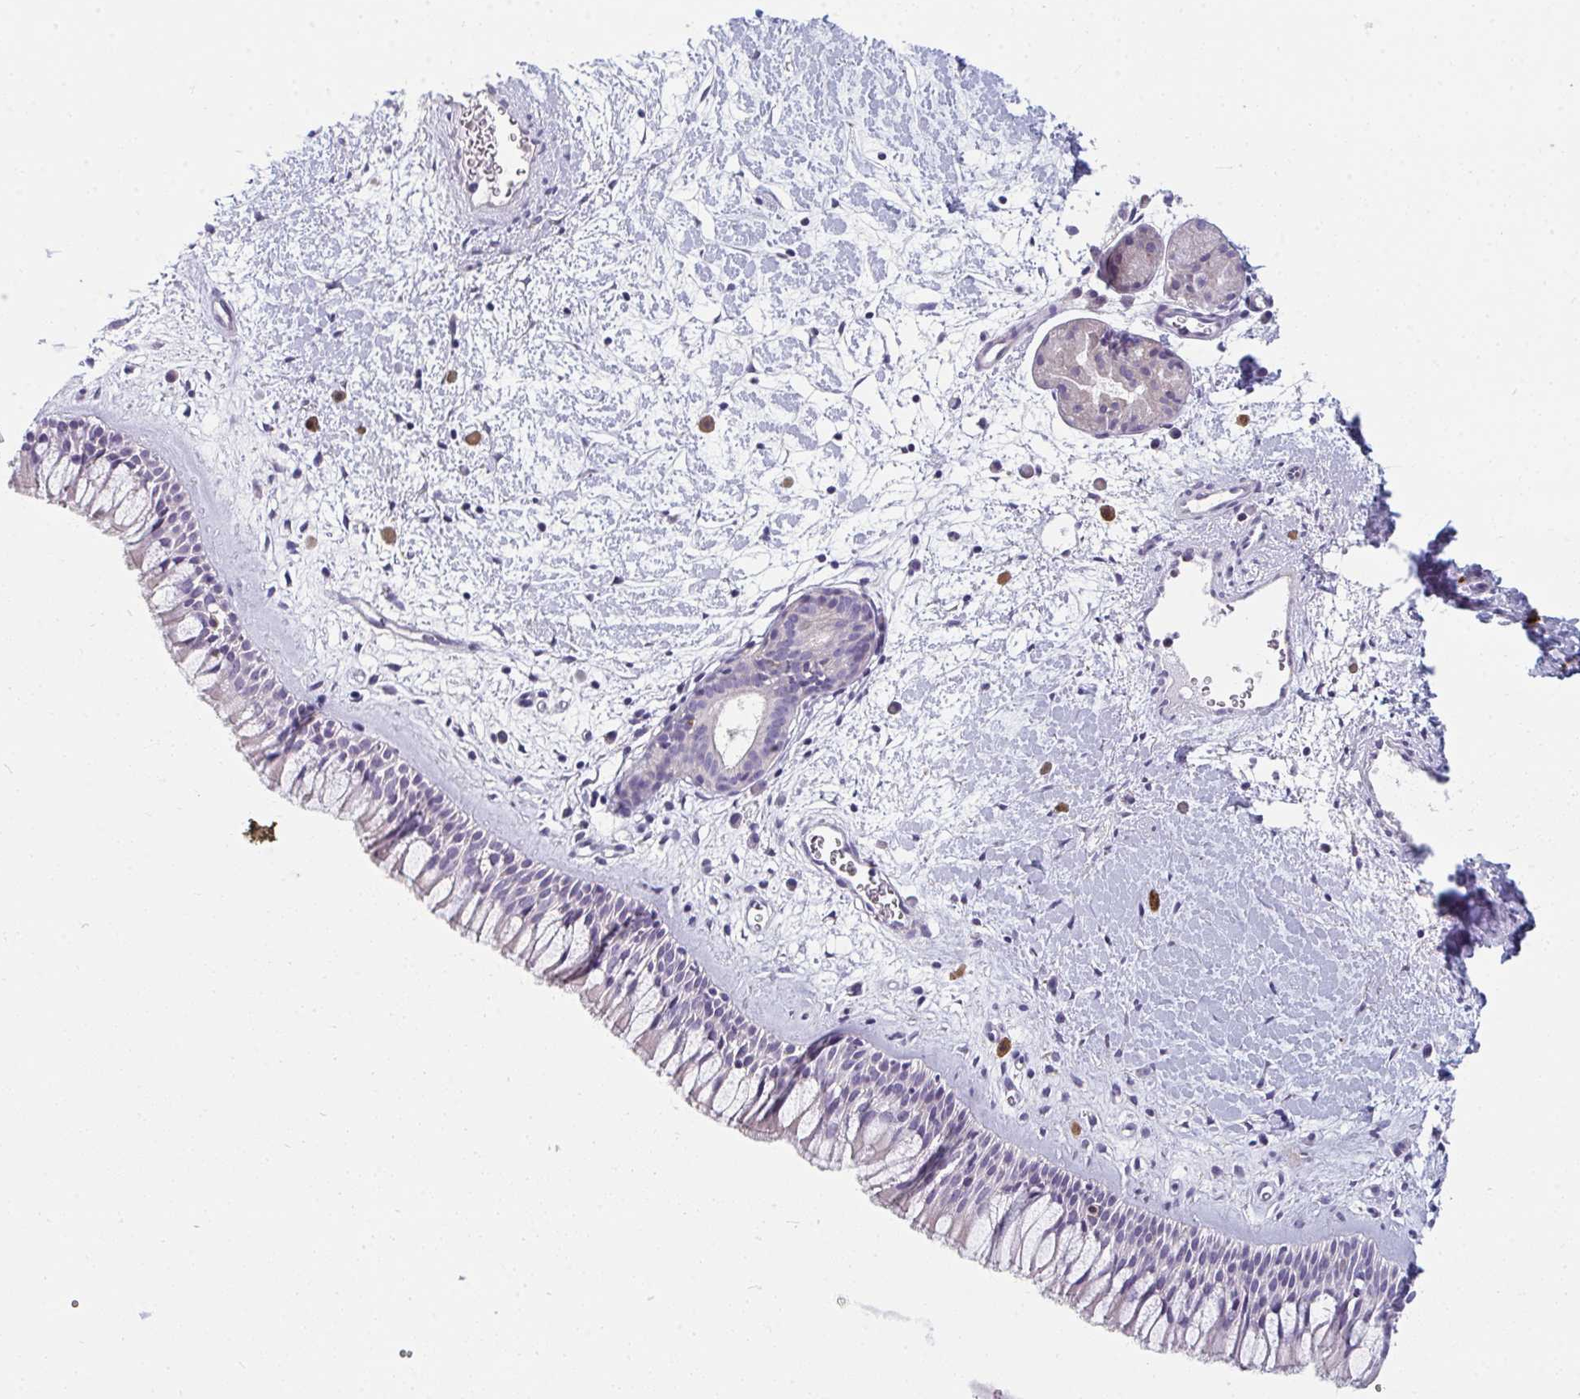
{"staining": {"intensity": "negative", "quantity": "none", "location": "none"}, "tissue": "nasopharynx", "cell_type": "Respiratory epithelial cells", "image_type": "normal", "snomed": [{"axis": "morphology", "description": "Normal tissue, NOS"}, {"axis": "topography", "description": "Nasopharynx"}], "caption": "The IHC histopathology image has no significant positivity in respiratory epithelial cells of nasopharynx. (Immunohistochemistry (ihc), brightfield microscopy, high magnification).", "gene": "EIF1AD", "patient": {"sex": "male", "age": 65}}